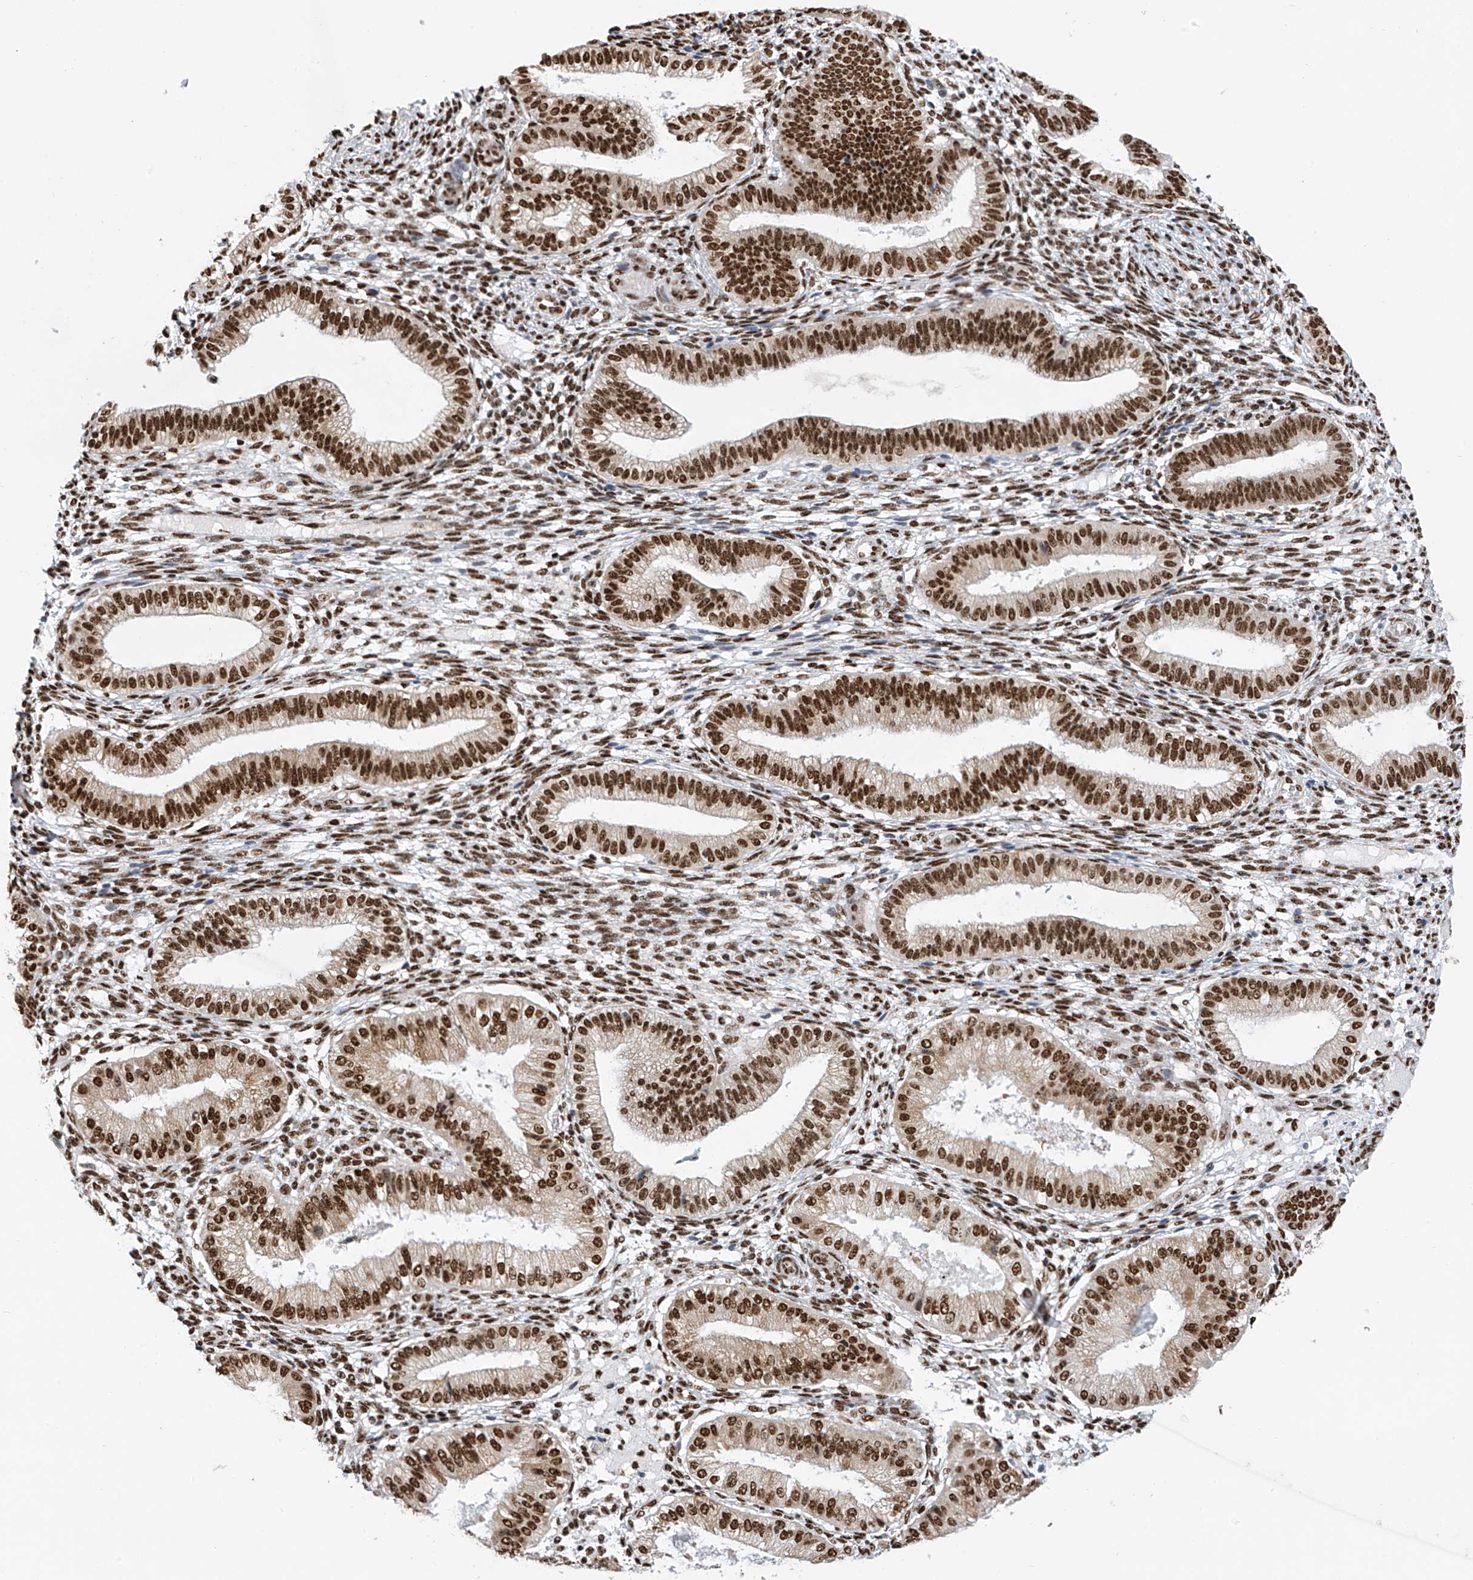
{"staining": {"intensity": "moderate", "quantity": ">75%", "location": "cytoplasmic/membranous,nuclear"}, "tissue": "endometrium", "cell_type": "Cells in endometrial stroma", "image_type": "normal", "snomed": [{"axis": "morphology", "description": "Normal tissue, NOS"}, {"axis": "topography", "description": "Endometrium"}], "caption": "This image displays IHC staining of unremarkable human endometrium, with medium moderate cytoplasmic/membranous,nuclear expression in approximately >75% of cells in endometrial stroma.", "gene": "APLF", "patient": {"sex": "female", "age": 39}}